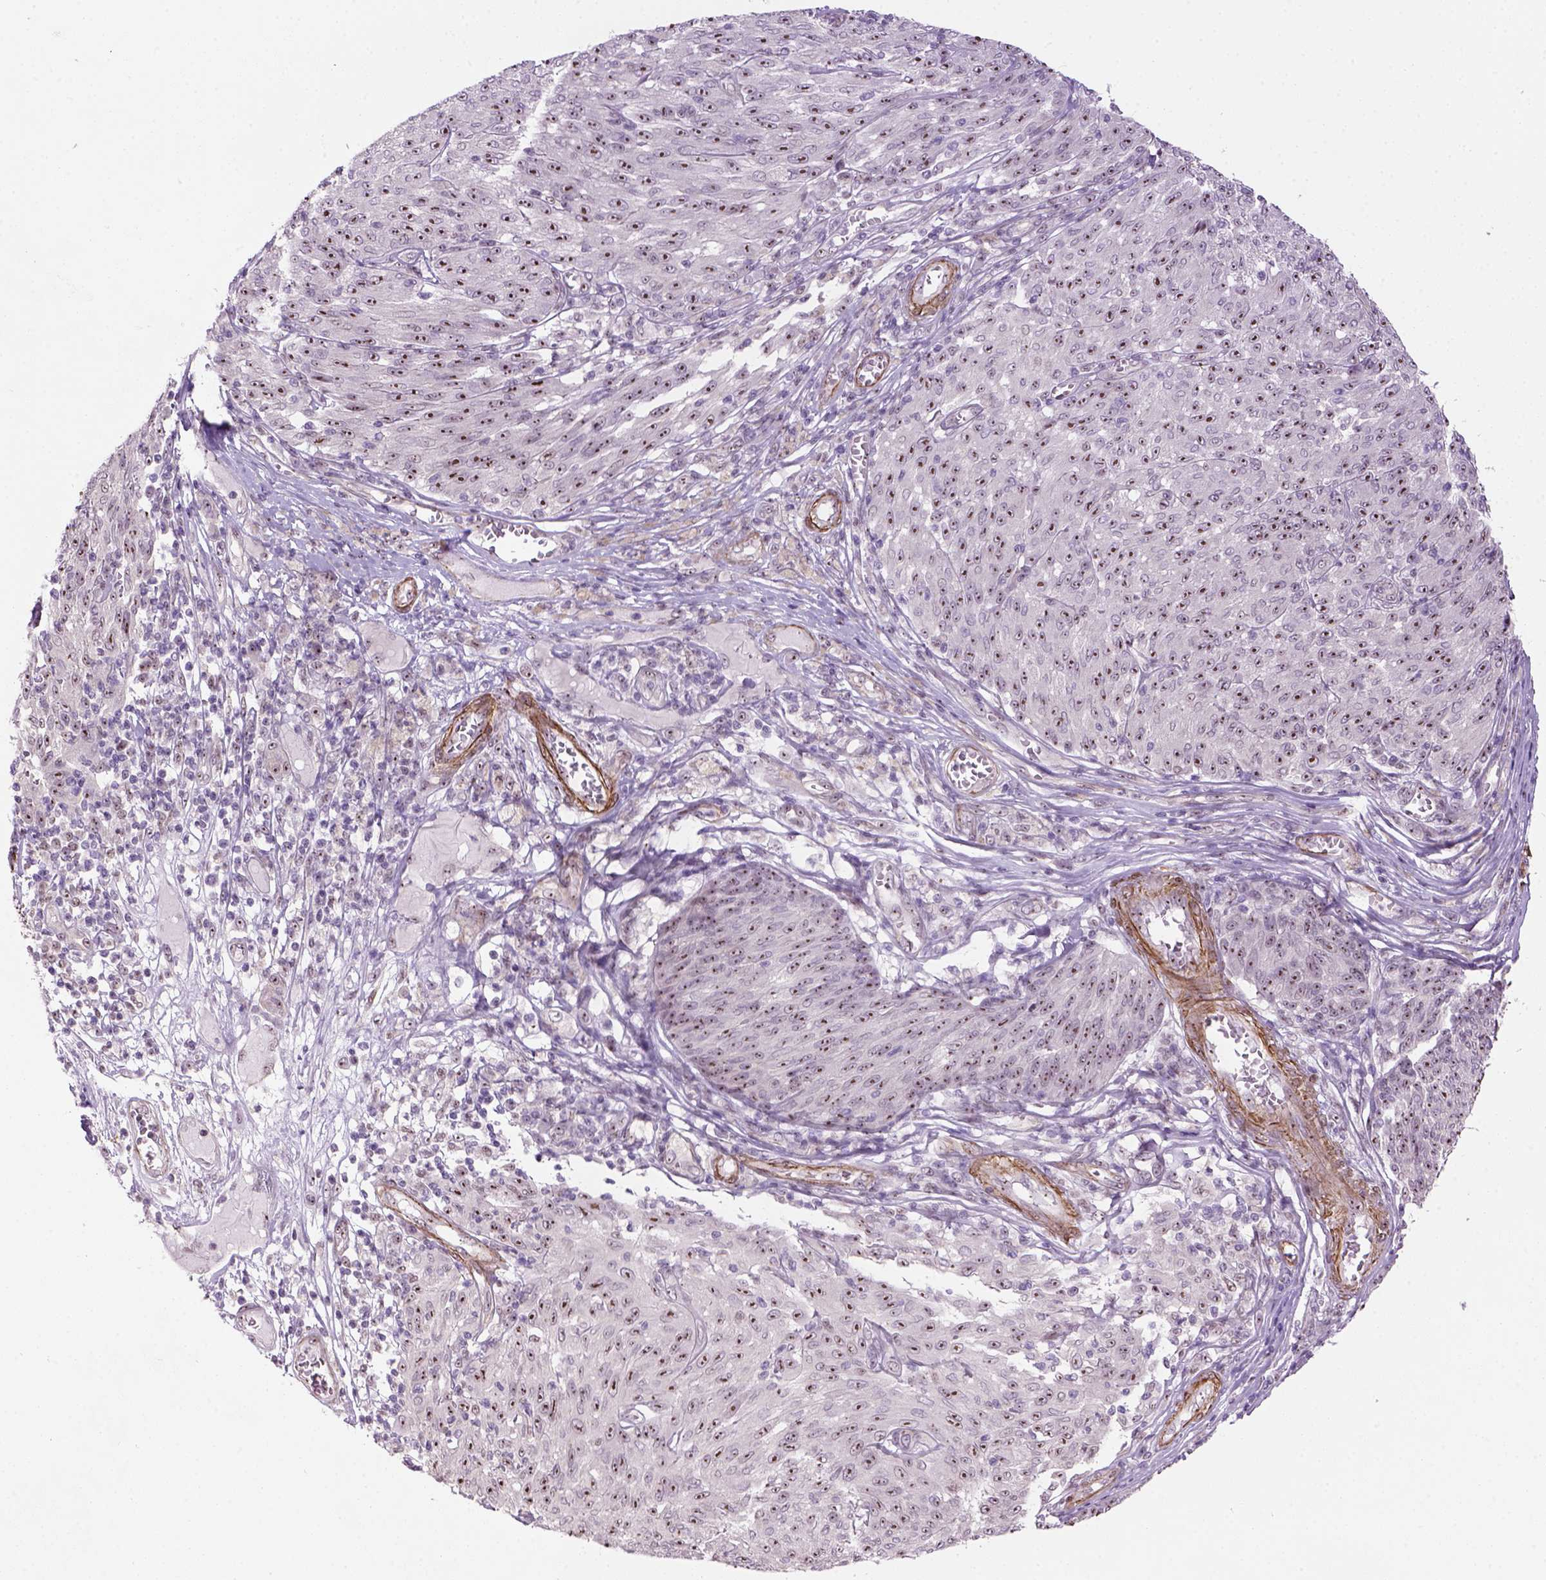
{"staining": {"intensity": "strong", "quantity": ">75%", "location": "nuclear"}, "tissue": "melanoma", "cell_type": "Tumor cells", "image_type": "cancer", "snomed": [{"axis": "morphology", "description": "Malignant melanoma, NOS"}, {"axis": "topography", "description": "Skin"}], "caption": "About >75% of tumor cells in human malignant melanoma display strong nuclear protein positivity as visualized by brown immunohistochemical staining.", "gene": "RRS1", "patient": {"sex": "male", "age": 85}}